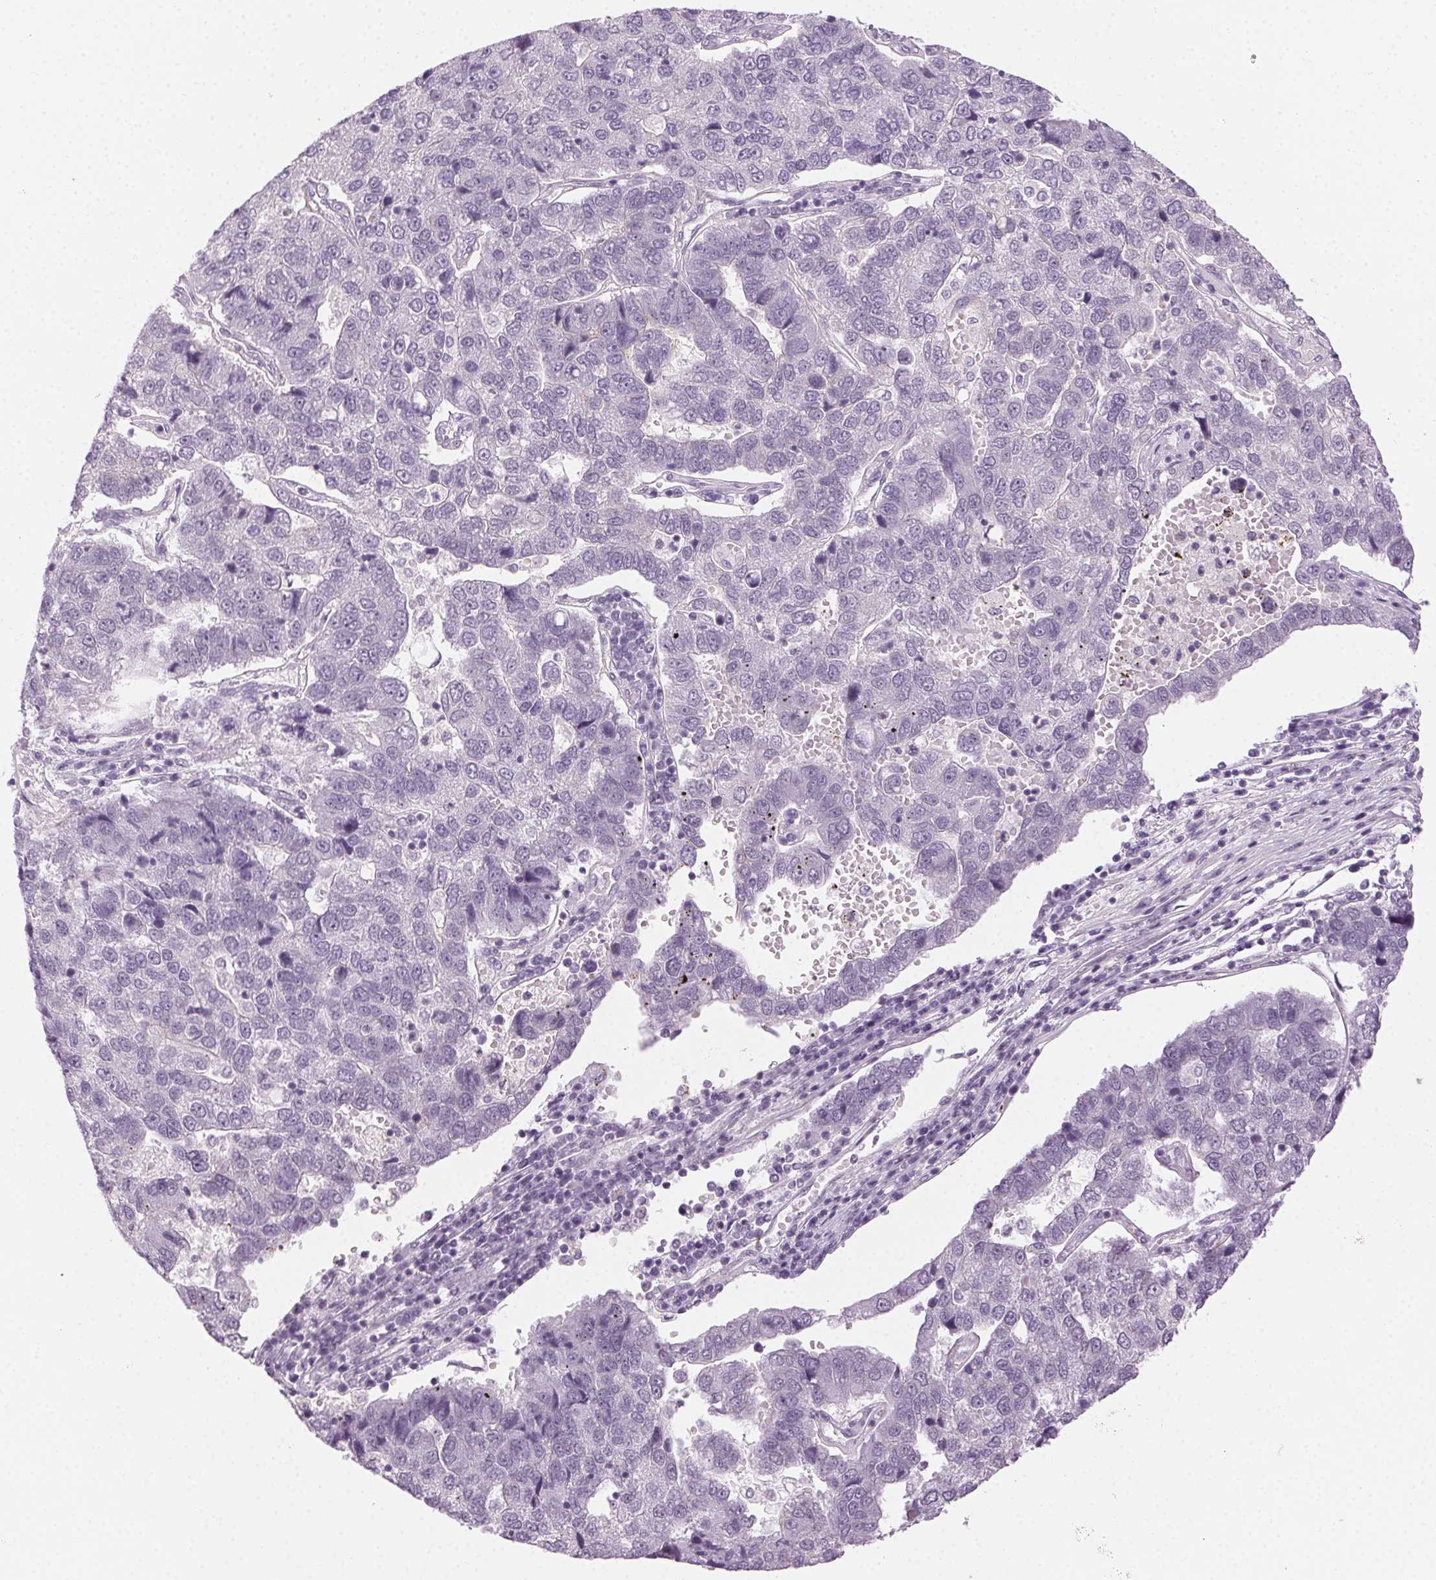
{"staining": {"intensity": "negative", "quantity": "none", "location": "none"}, "tissue": "pancreatic cancer", "cell_type": "Tumor cells", "image_type": "cancer", "snomed": [{"axis": "morphology", "description": "Adenocarcinoma, NOS"}, {"axis": "topography", "description": "Pancreas"}], "caption": "The image demonstrates no significant staining in tumor cells of pancreatic cancer.", "gene": "AIF1L", "patient": {"sex": "female", "age": 61}}